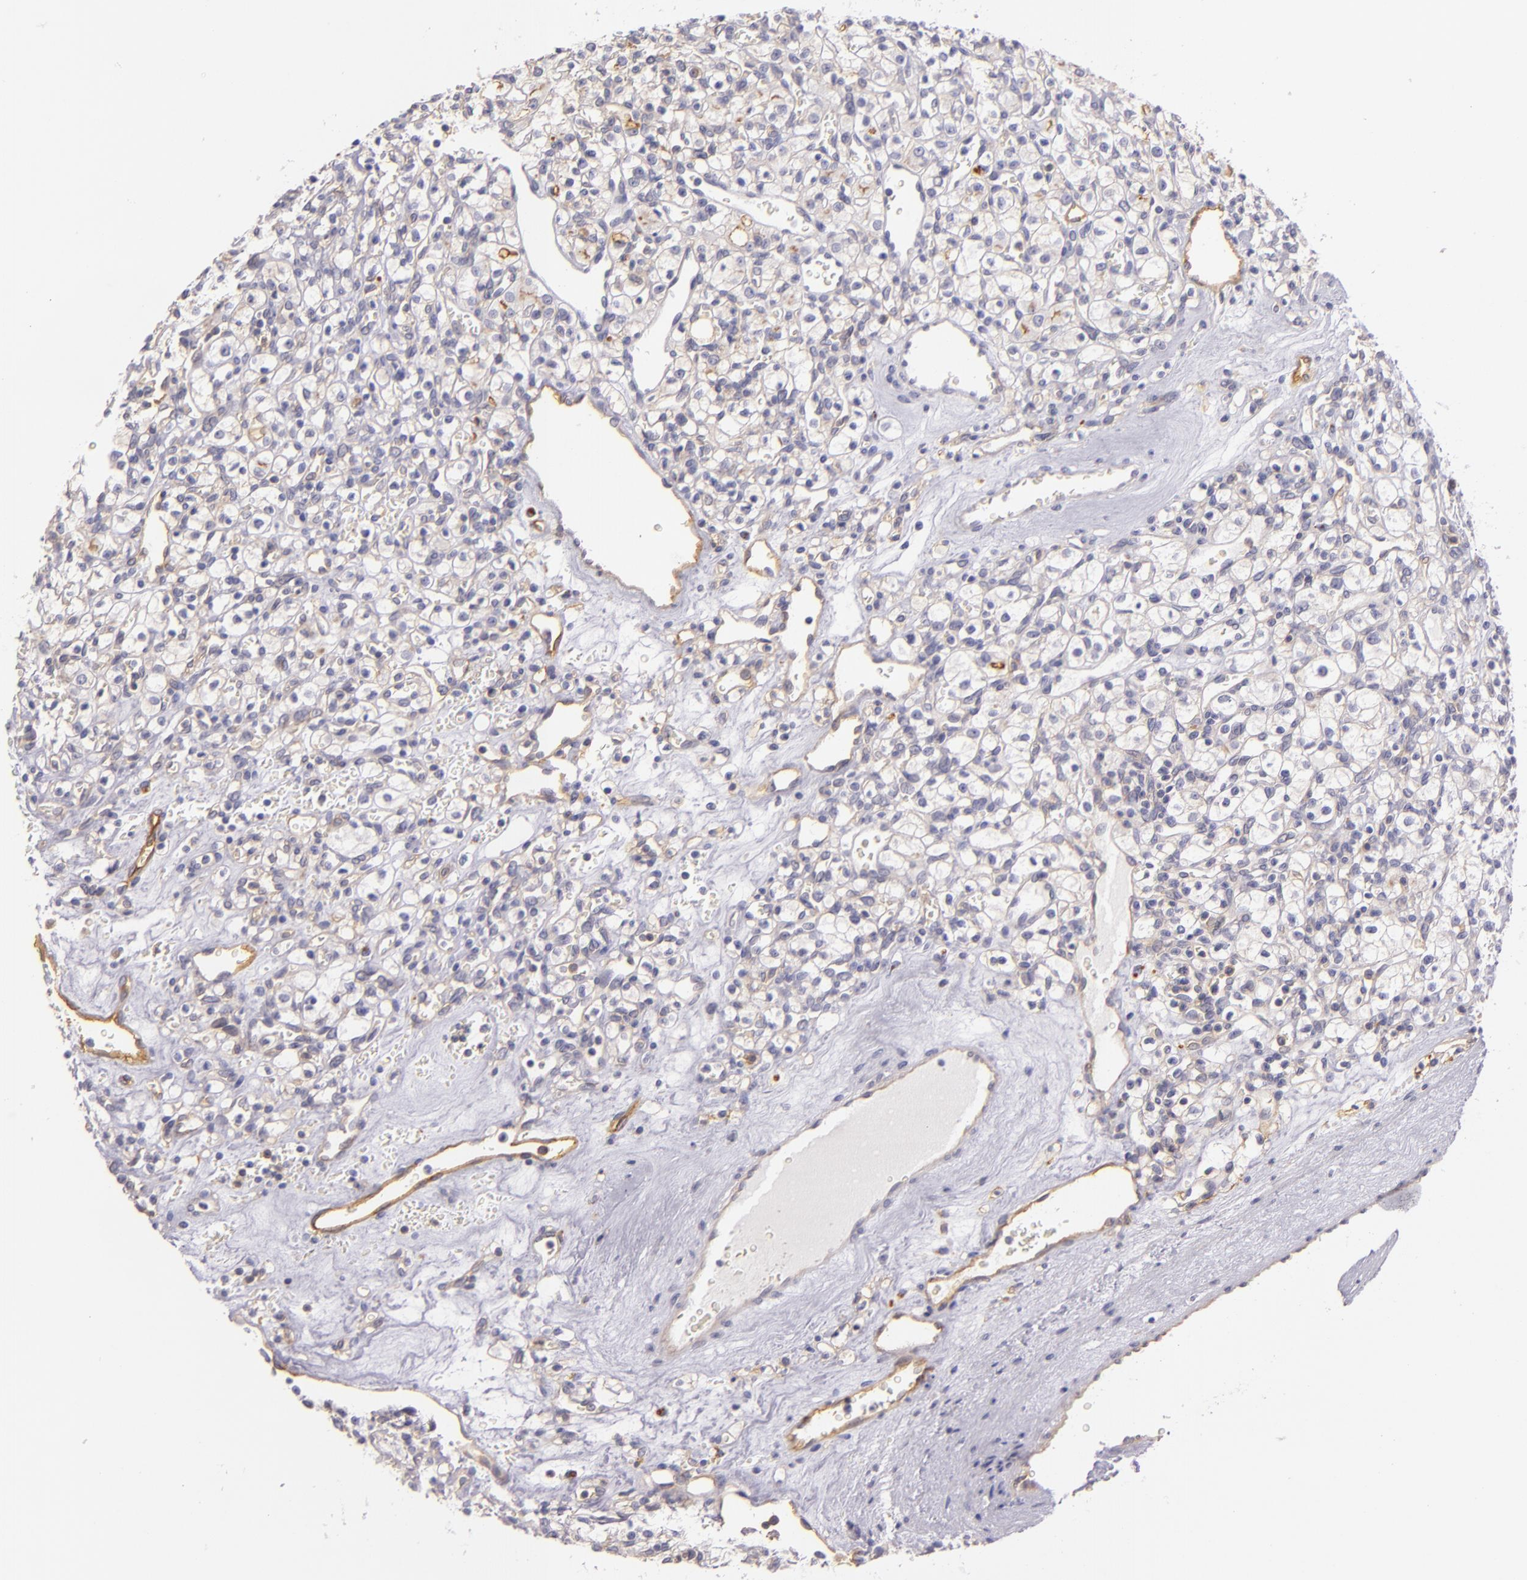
{"staining": {"intensity": "negative", "quantity": "none", "location": "none"}, "tissue": "renal cancer", "cell_type": "Tumor cells", "image_type": "cancer", "snomed": [{"axis": "morphology", "description": "Adenocarcinoma, NOS"}, {"axis": "topography", "description": "Kidney"}], "caption": "A high-resolution image shows immunohistochemistry staining of adenocarcinoma (renal), which demonstrates no significant staining in tumor cells.", "gene": "CTSF", "patient": {"sex": "female", "age": 62}}